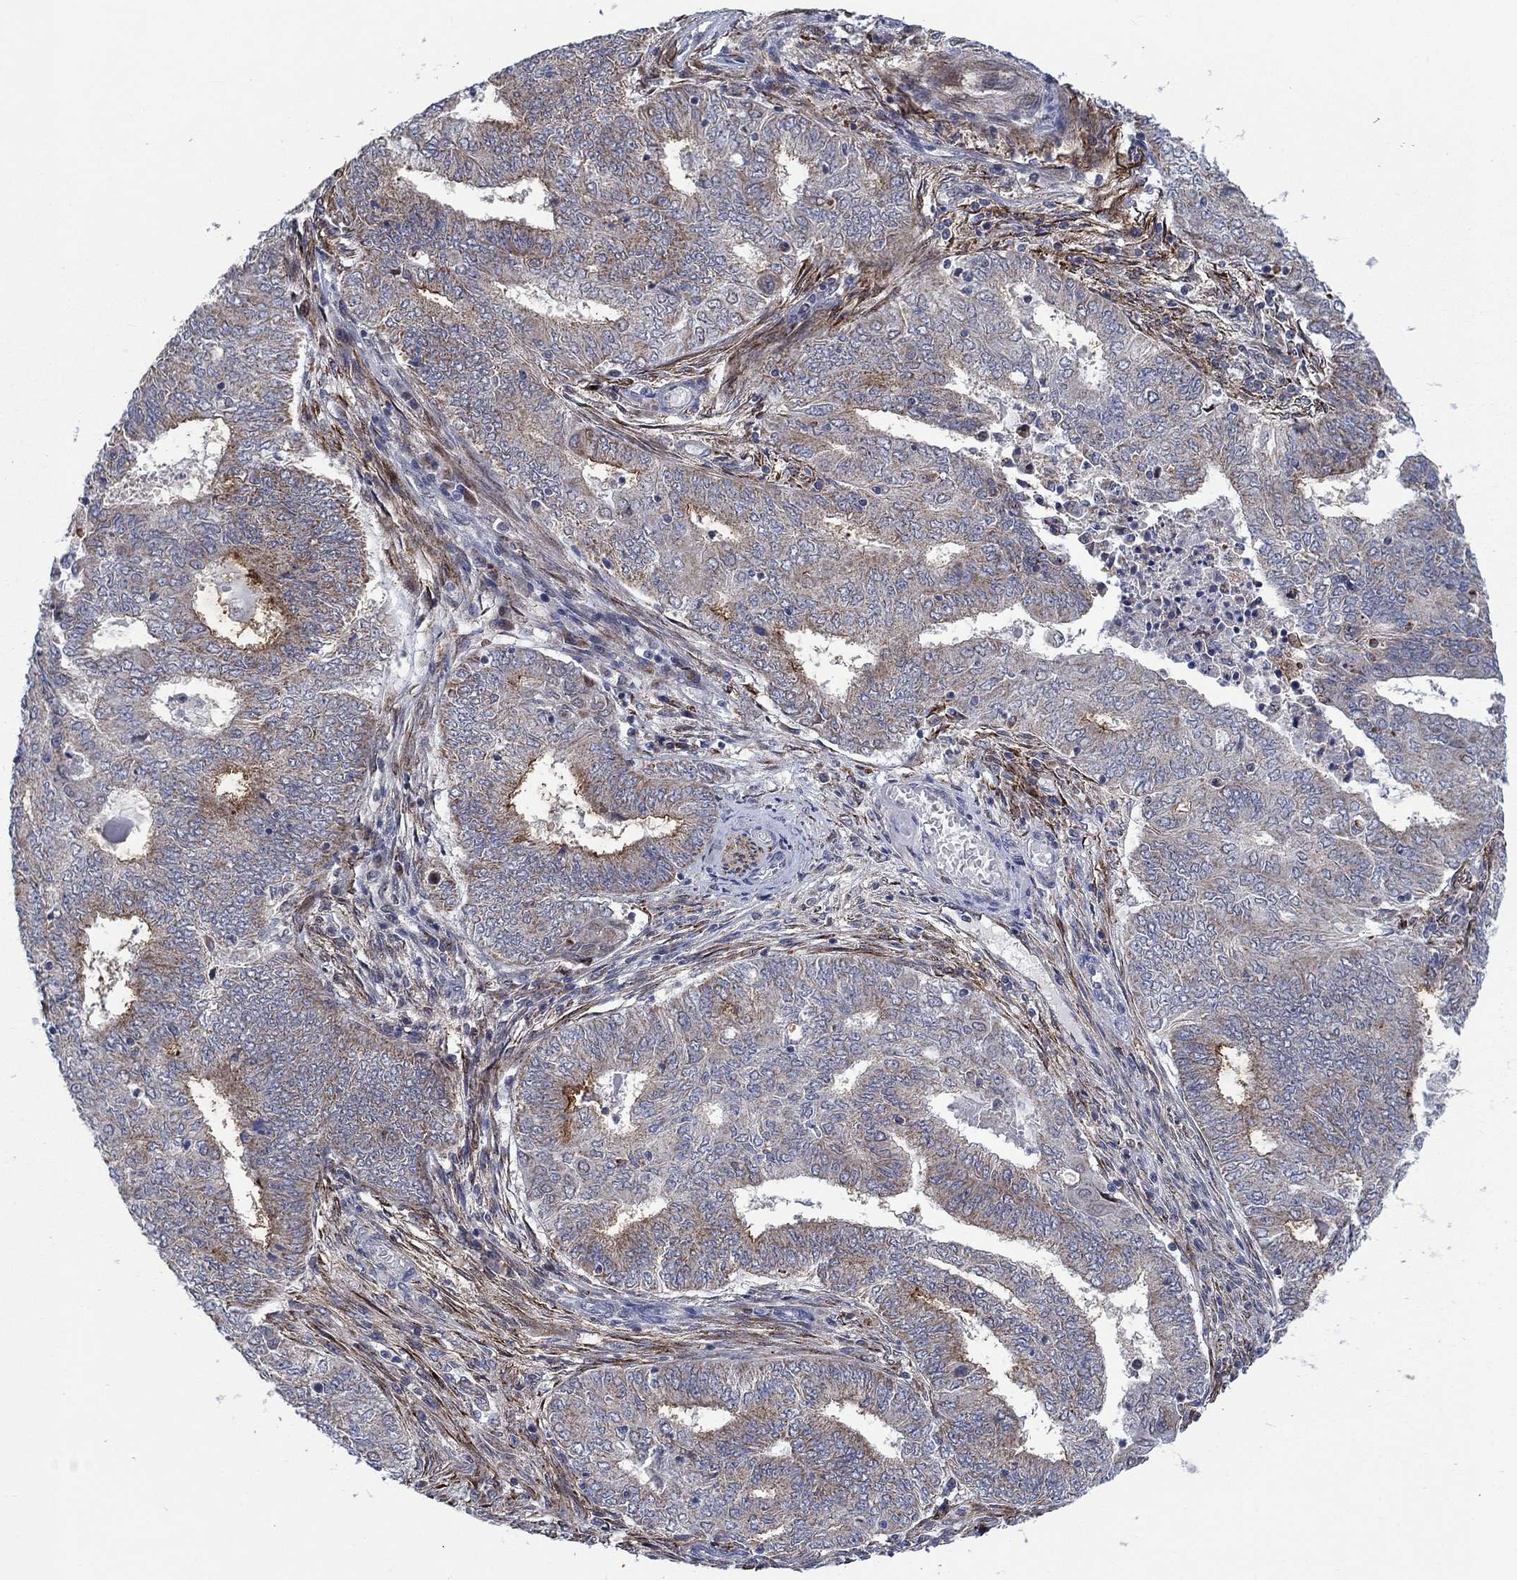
{"staining": {"intensity": "moderate", "quantity": "<25%", "location": "cytoplasmic/membranous"}, "tissue": "endometrial cancer", "cell_type": "Tumor cells", "image_type": "cancer", "snomed": [{"axis": "morphology", "description": "Adenocarcinoma, NOS"}, {"axis": "topography", "description": "Endometrium"}], "caption": "The photomicrograph reveals staining of endometrial cancer (adenocarcinoma), revealing moderate cytoplasmic/membranous protein staining (brown color) within tumor cells.", "gene": "SLC35F2", "patient": {"sex": "female", "age": 62}}